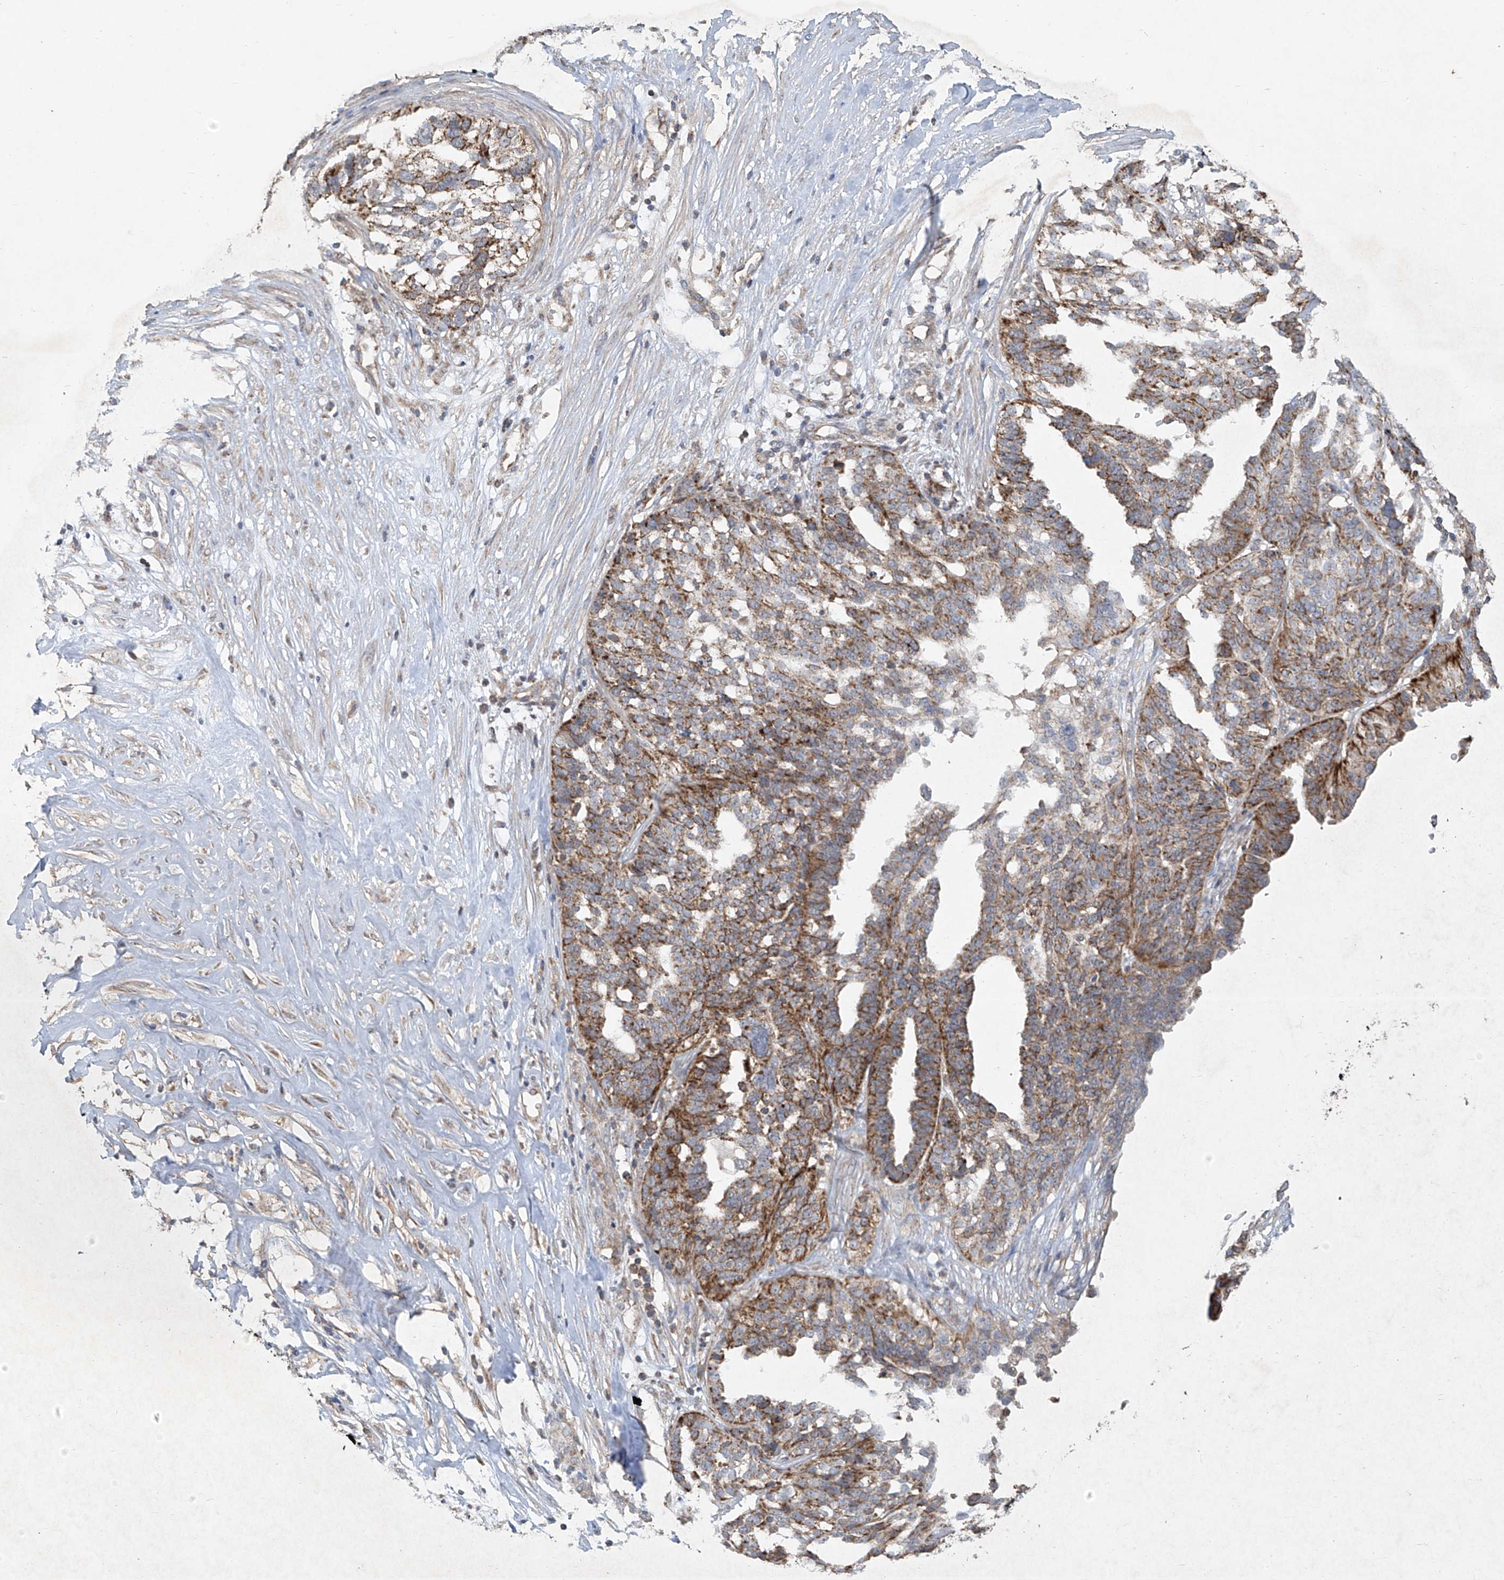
{"staining": {"intensity": "moderate", "quantity": ">75%", "location": "cytoplasmic/membranous"}, "tissue": "ovarian cancer", "cell_type": "Tumor cells", "image_type": "cancer", "snomed": [{"axis": "morphology", "description": "Cystadenocarcinoma, serous, NOS"}, {"axis": "topography", "description": "Ovary"}], "caption": "Serous cystadenocarcinoma (ovarian) stained for a protein displays moderate cytoplasmic/membranous positivity in tumor cells. Using DAB (brown) and hematoxylin (blue) stains, captured at high magnification using brightfield microscopy.", "gene": "UQCC1", "patient": {"sex": "female", "age": 59}}